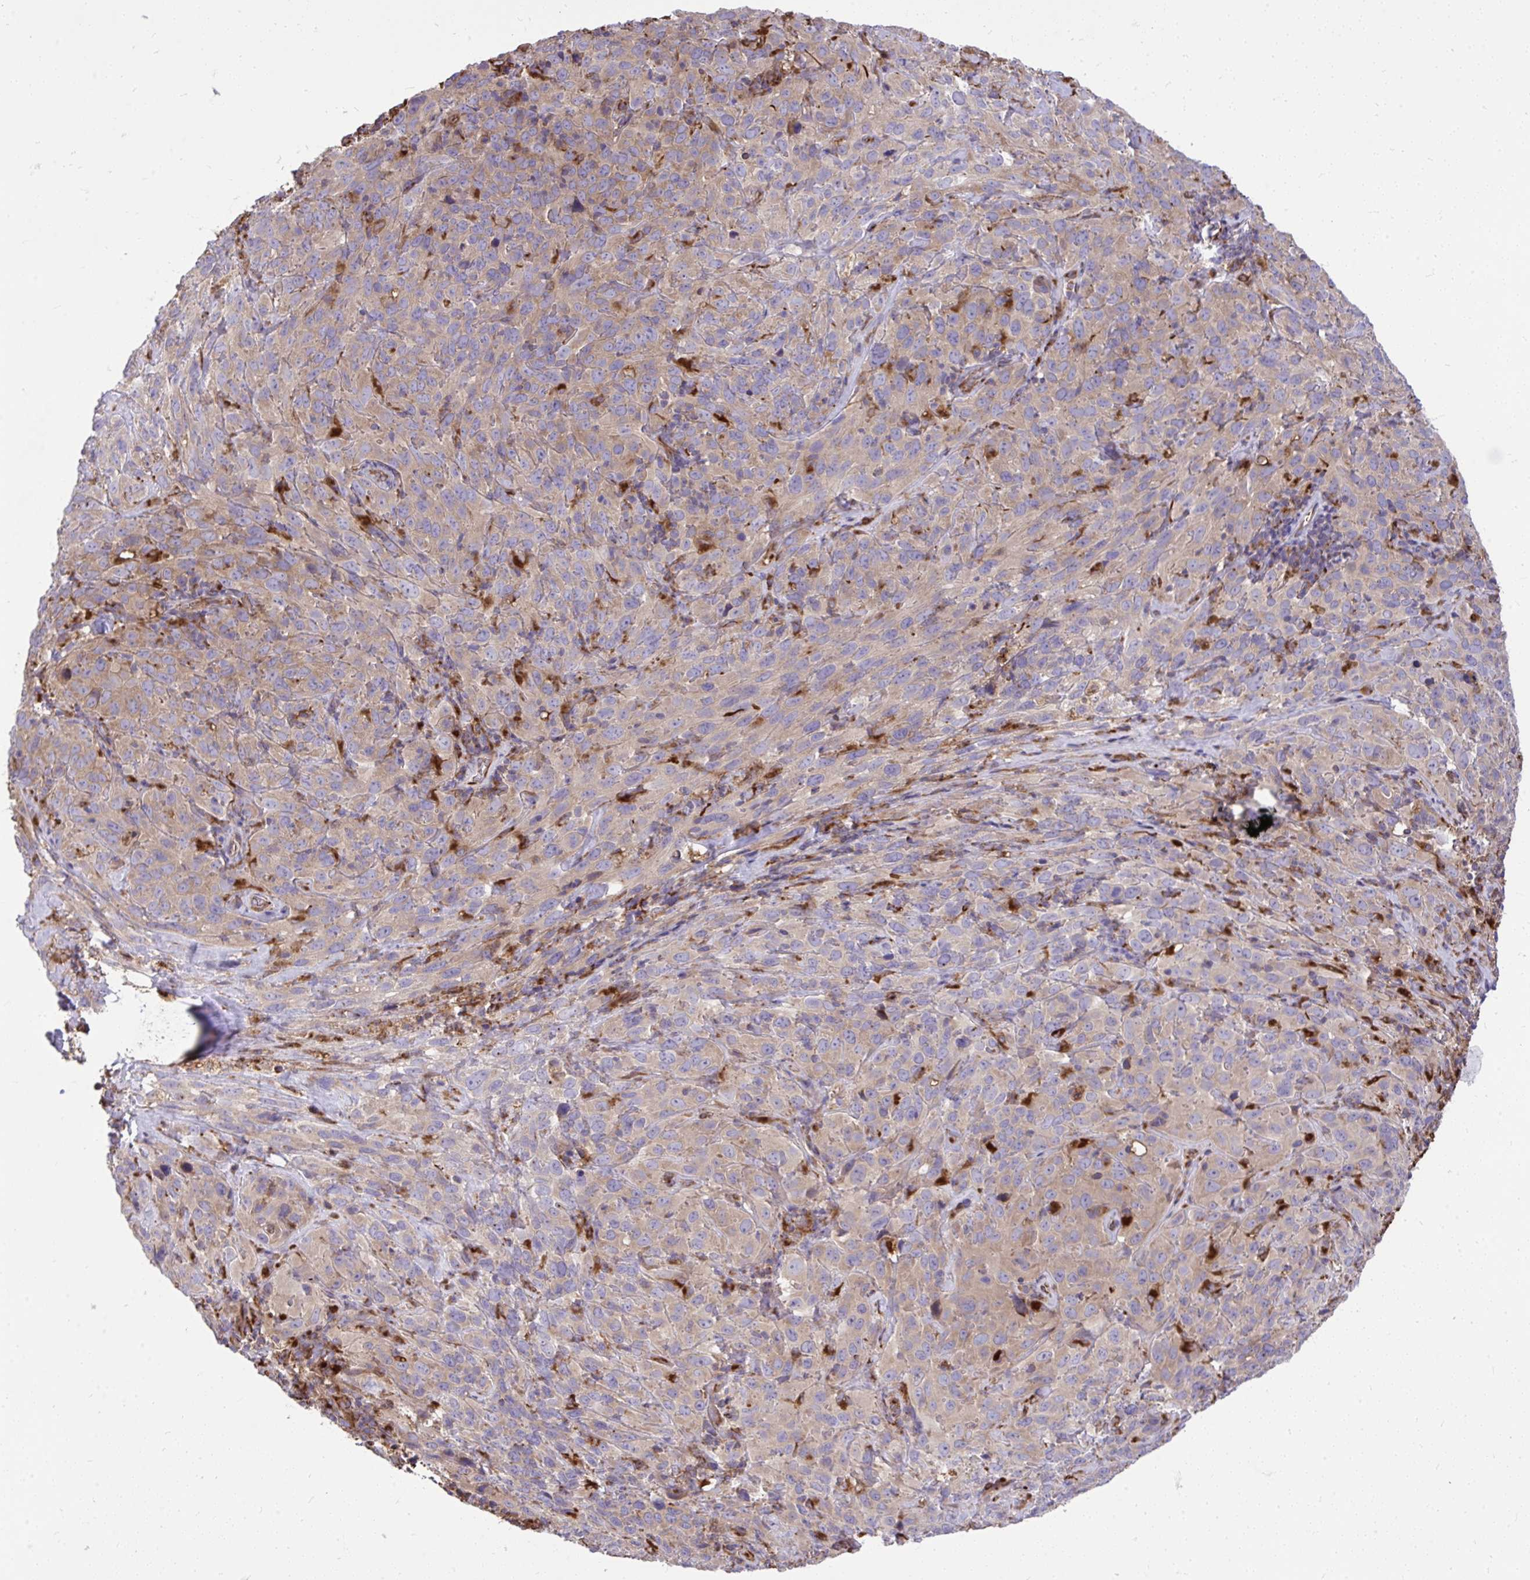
{"staining": {"intensity": "weak", "quantity": "25%-75%", "location": "cytoplasmic/membranous"}, "tissue": "cervical cancer", "cell_type": "Tumor cells", "image_type": "cancer", "snomed": [{"axis": "morphology", "description": "Squamous cell carcinoma, NOS"}, {"axis": "topography", "description": "Cervix"}], "caption": "The image demonstrates staining of cervical cancer (squamous cell carcinoma), revealing weak cytoplasmic/membranous protein staining (brown color) within tumor cells.", "gene": "PAIP2", "patient": {"sex": "female", "age": 51}}